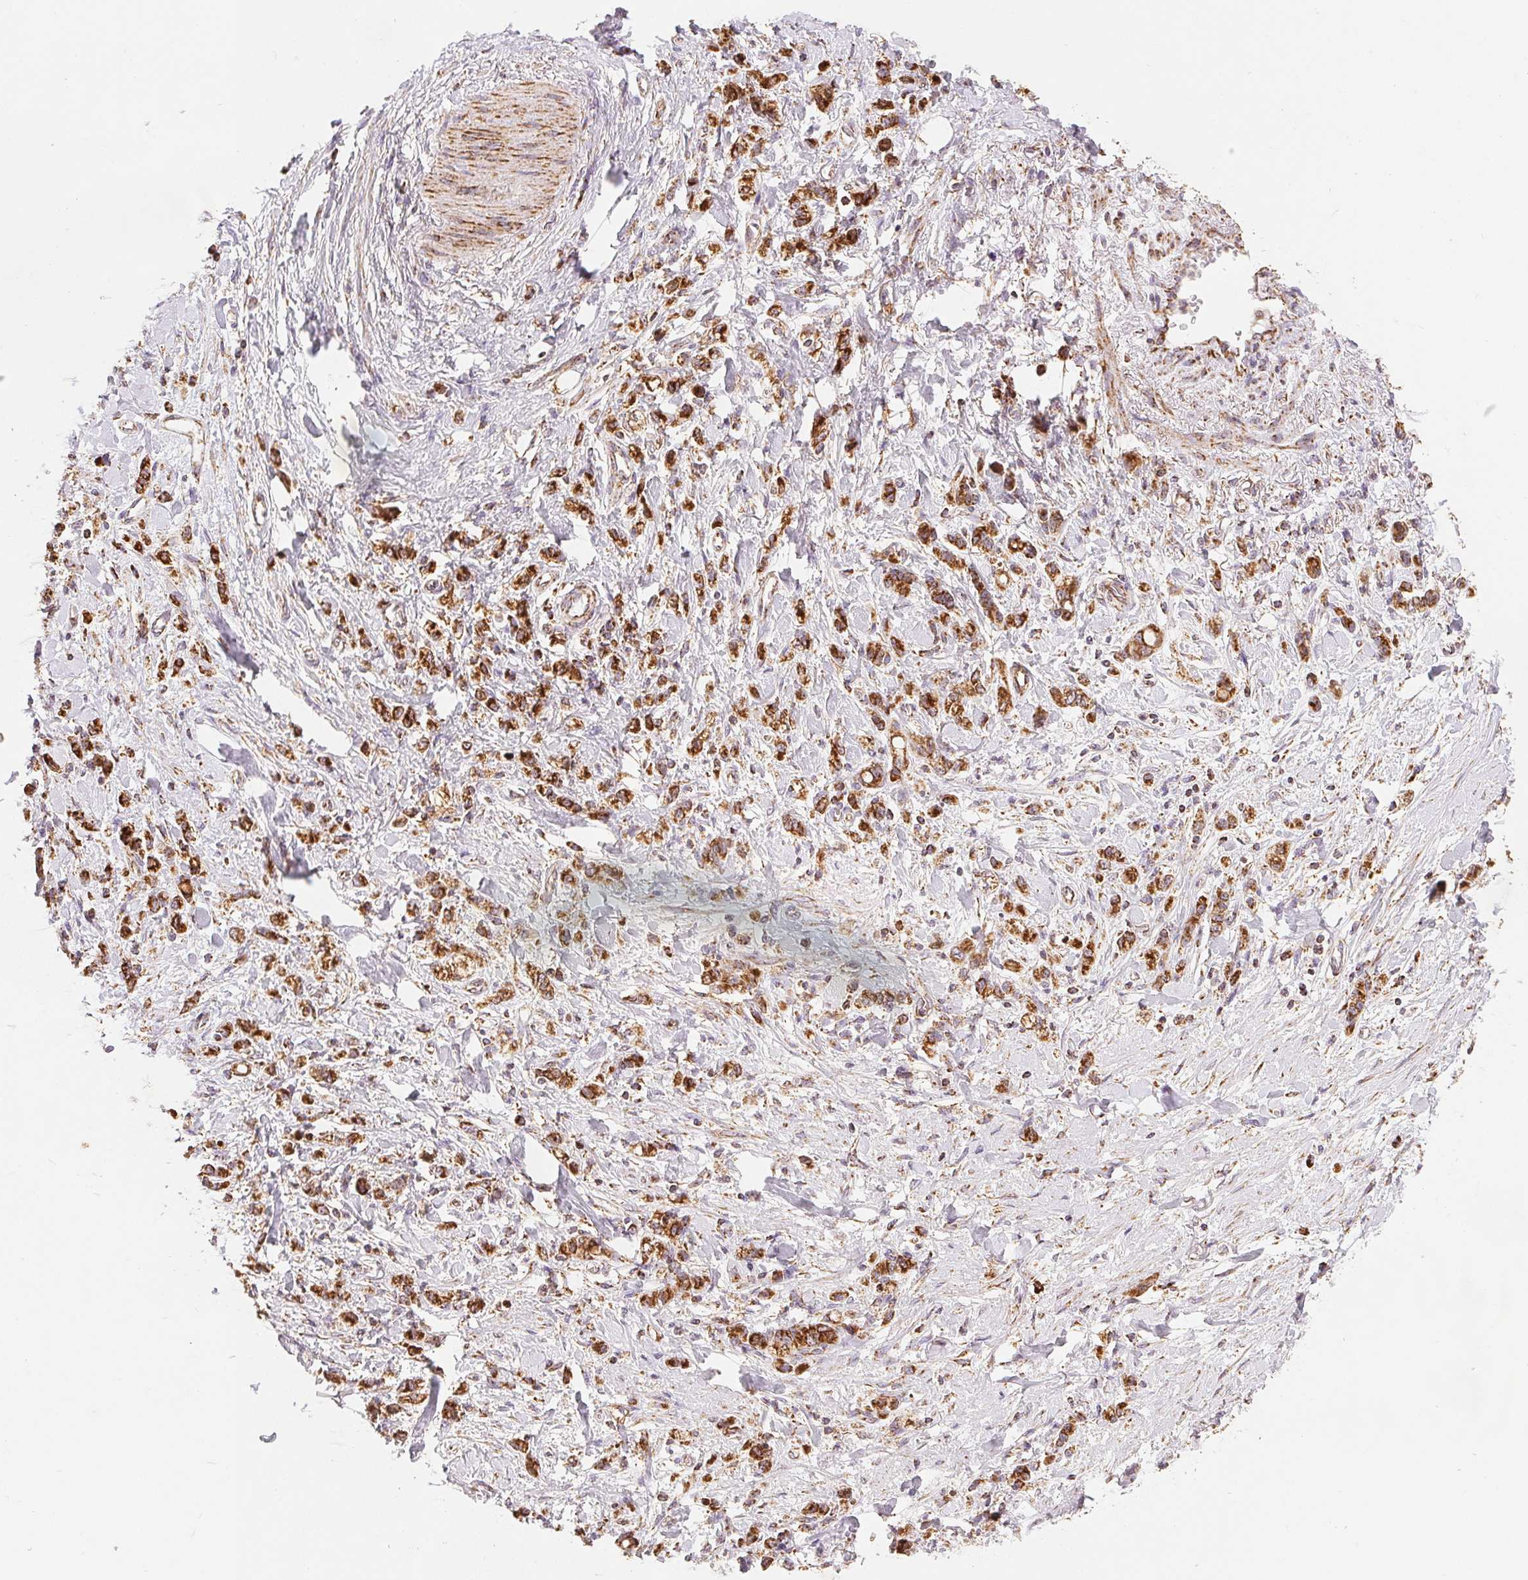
{"staining": {"intensity": "strong", "quantity": ">75%", "location": "cytoplasmic/membranous"}, "tissue": "stomach cancer", "cell_type": "Tumor cells", "image_type": "cancer", "snomed": [{"axis": "morphology", "description": "Adenocarcinoma, NOS"}, {"axis": "topography", "description": "Stomach"}], "caption": "An image of stomach adenocarcinoma stained for a protein shows strong cytoplasmic/membranous brown staining in tumor cells.", "gene": "SDHB", "patient": {"sex": "male", "age": 77}}